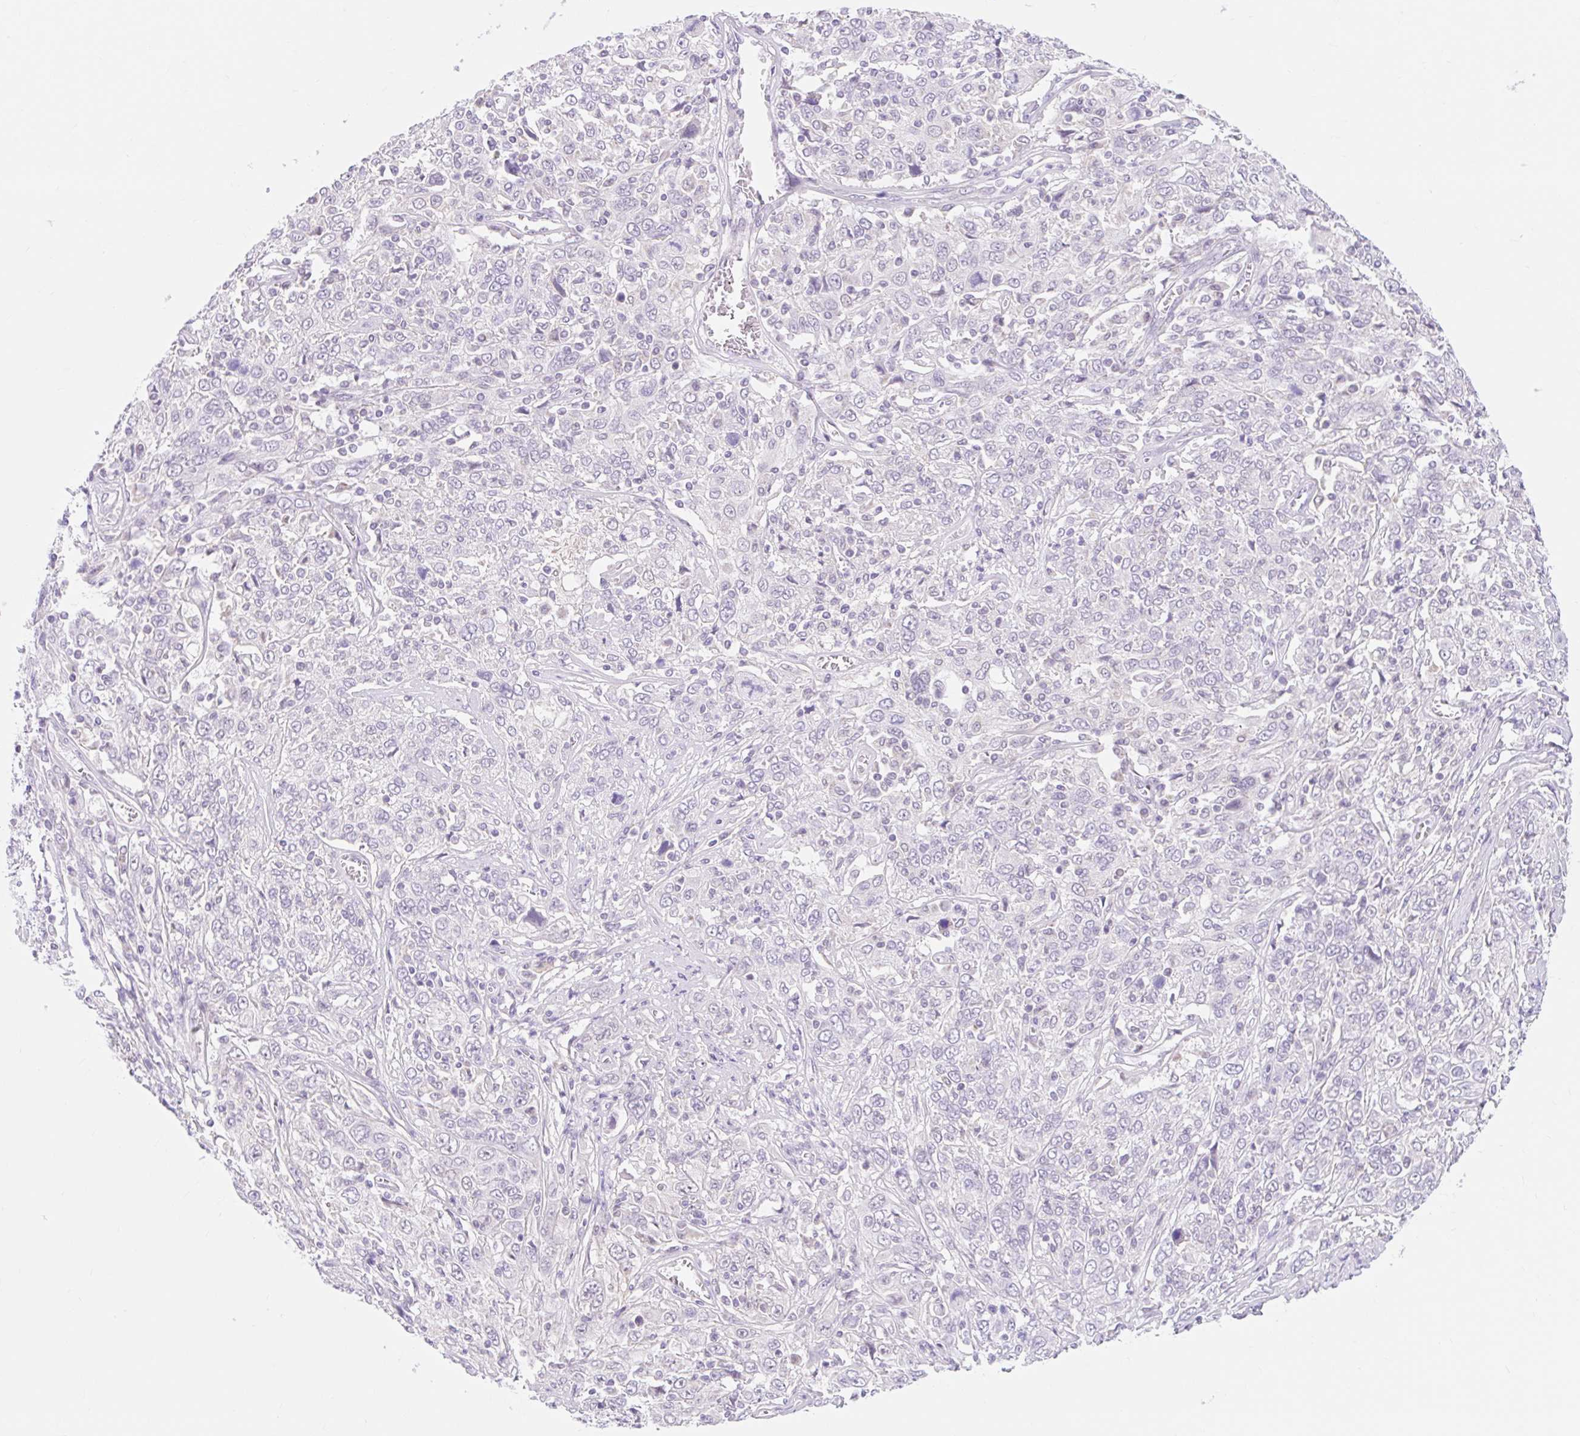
{"staining": {"intensity": "negative", "quantity": "none", "location": "none"}, "tissue": "cervical cancer", "cell_type": "Tumor cells", "image_type": "cancer", "snomed": [{"axis": "morphology", "description": "Squamous cell carcinoma, NOS"}, {"axis": "topography", "description": "Cervix"}], "caption": "A photomicrograph of cervical cancer (squamous cell carcinoma) stained for a protein exhibits no brown staining in tumor cells.", "gene": "ITPK1", "patient": {"sex": "female", "age": 46}}